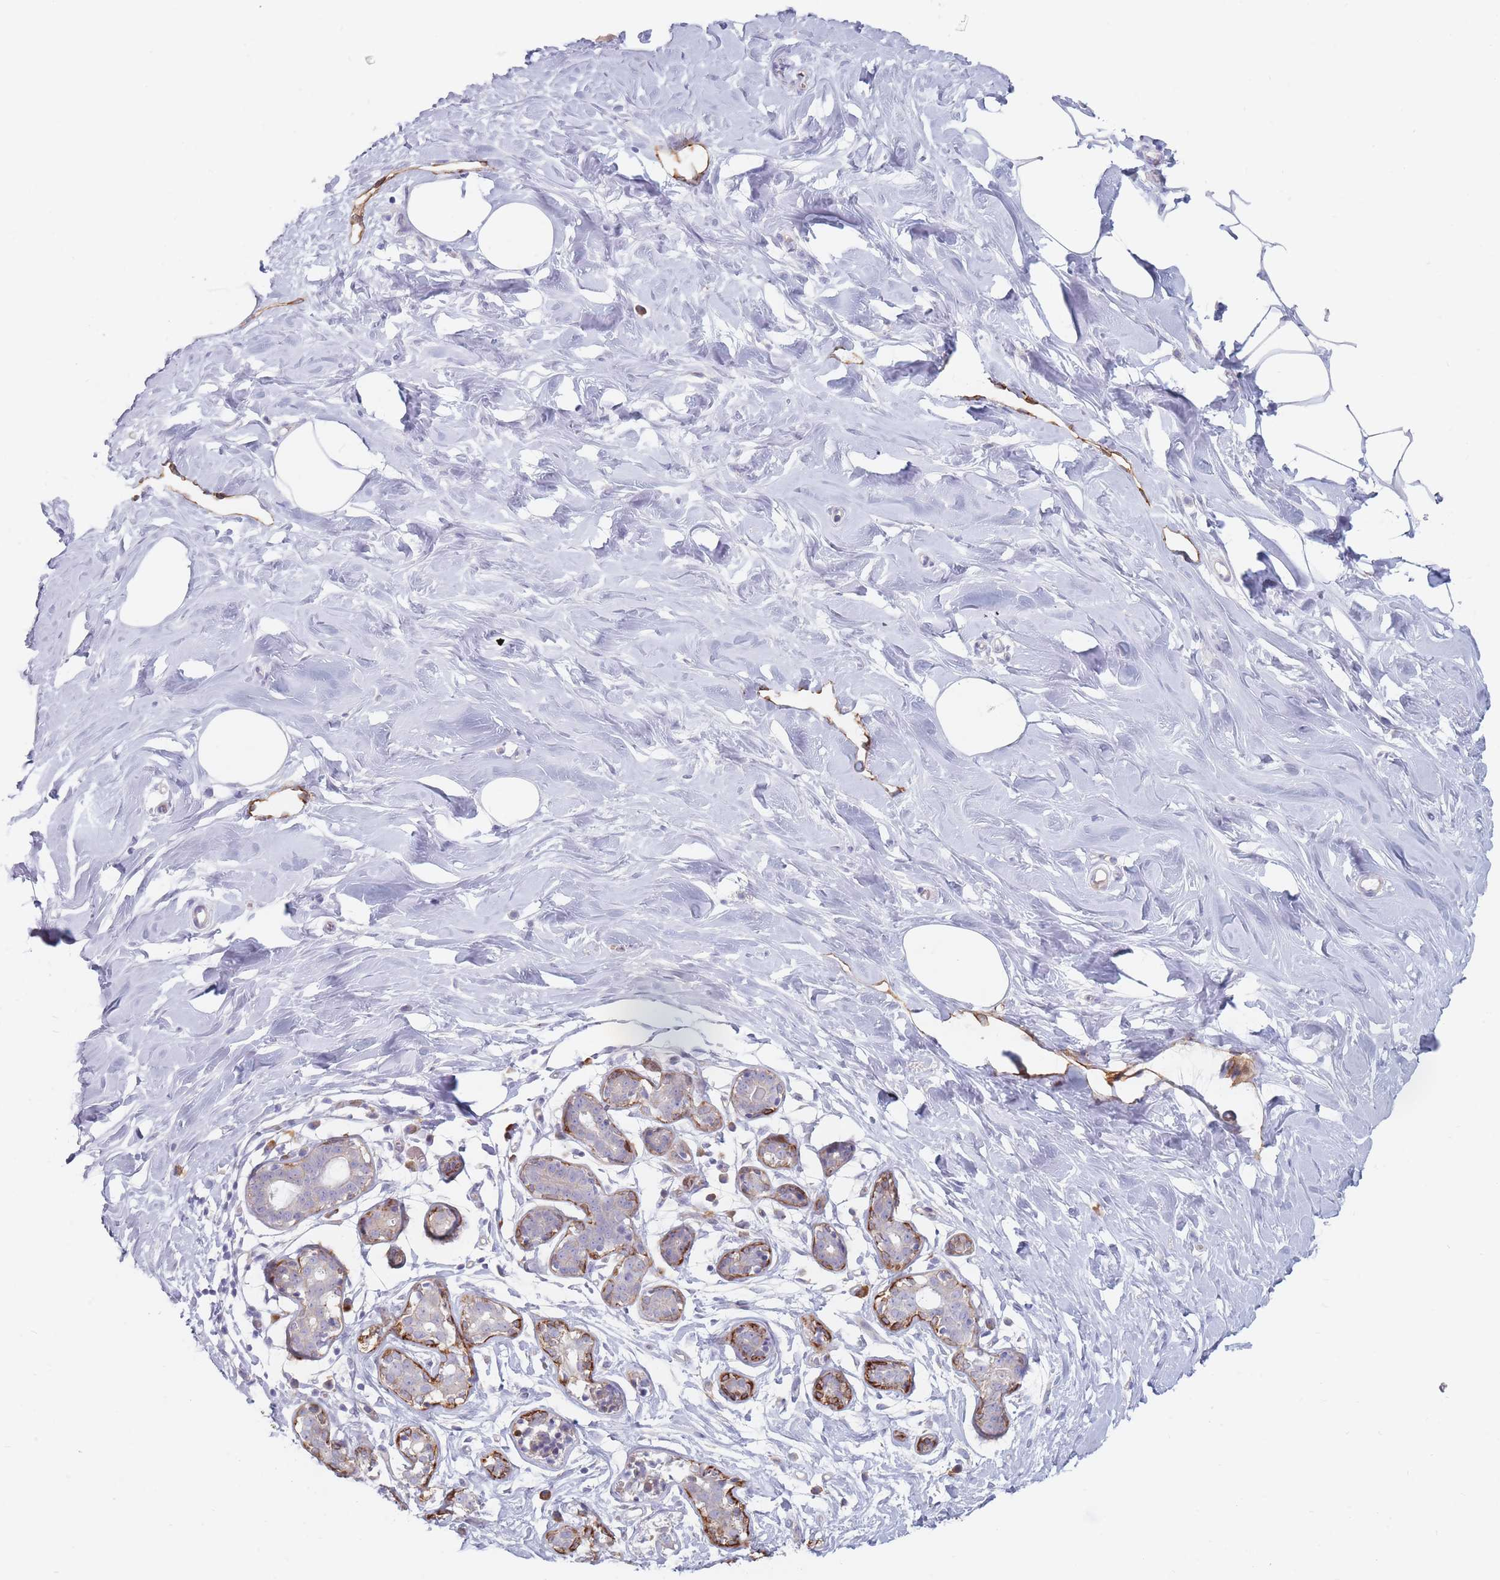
{"staining": {"intensity": "negative", "quantity": "none", "location": "none"}, "tissue": "breast", "cell_type": "Adipocytes", "image_type": "normal", "snomed": [{"axis": "morphology", "description": "Normal tissue, NOS"}, {"axis": "topography", "description": "Breast"}], "caption": "Photomicrograph shows no protein staining in adipocytes of benign breast. (DAB (3,3'-diaminobenzidine) IHC with hematoxylin counter stain).", "gene": "ERBIN", "patient": {"sex": "female", "age": 27}}